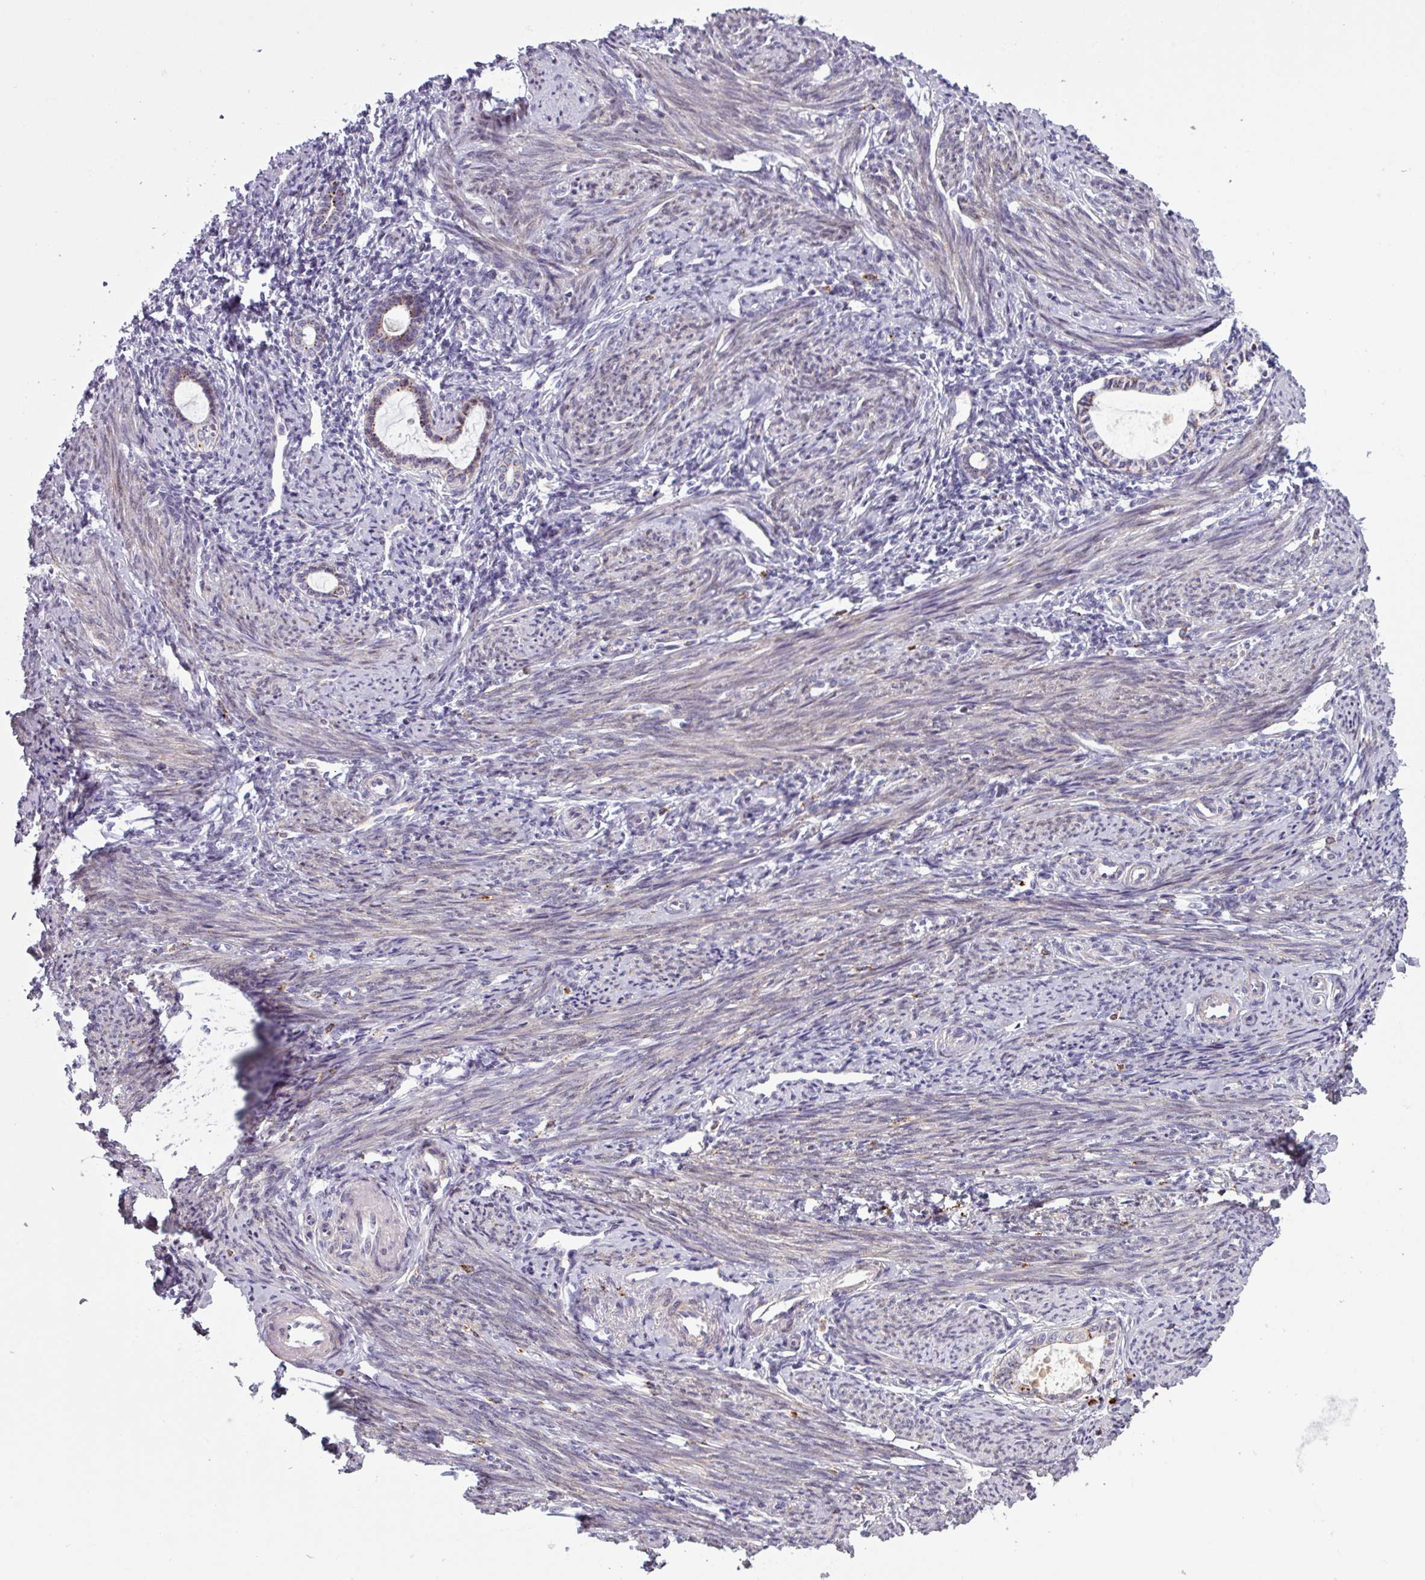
{"staining": {"intensity": "negative", "quantity": "none", "location": "none"}, "tissue": "endometrium", "cell_type": "Cells in endometrial stroma", "image_type": "normal", "snomed": [{"axis": "morphology", "description": "Normal tissue, NOS"}, {"axis": "topography", "description": "Endometrium"}], "caption": "Immunohistochemistry (IHC) histopathology image of benign endometrium stained for a protein (brown), which displays no positivity in cells in endometrial stroma.", "gene": "MAP7D2", "patient": {"sex": "female", "age": 63}}